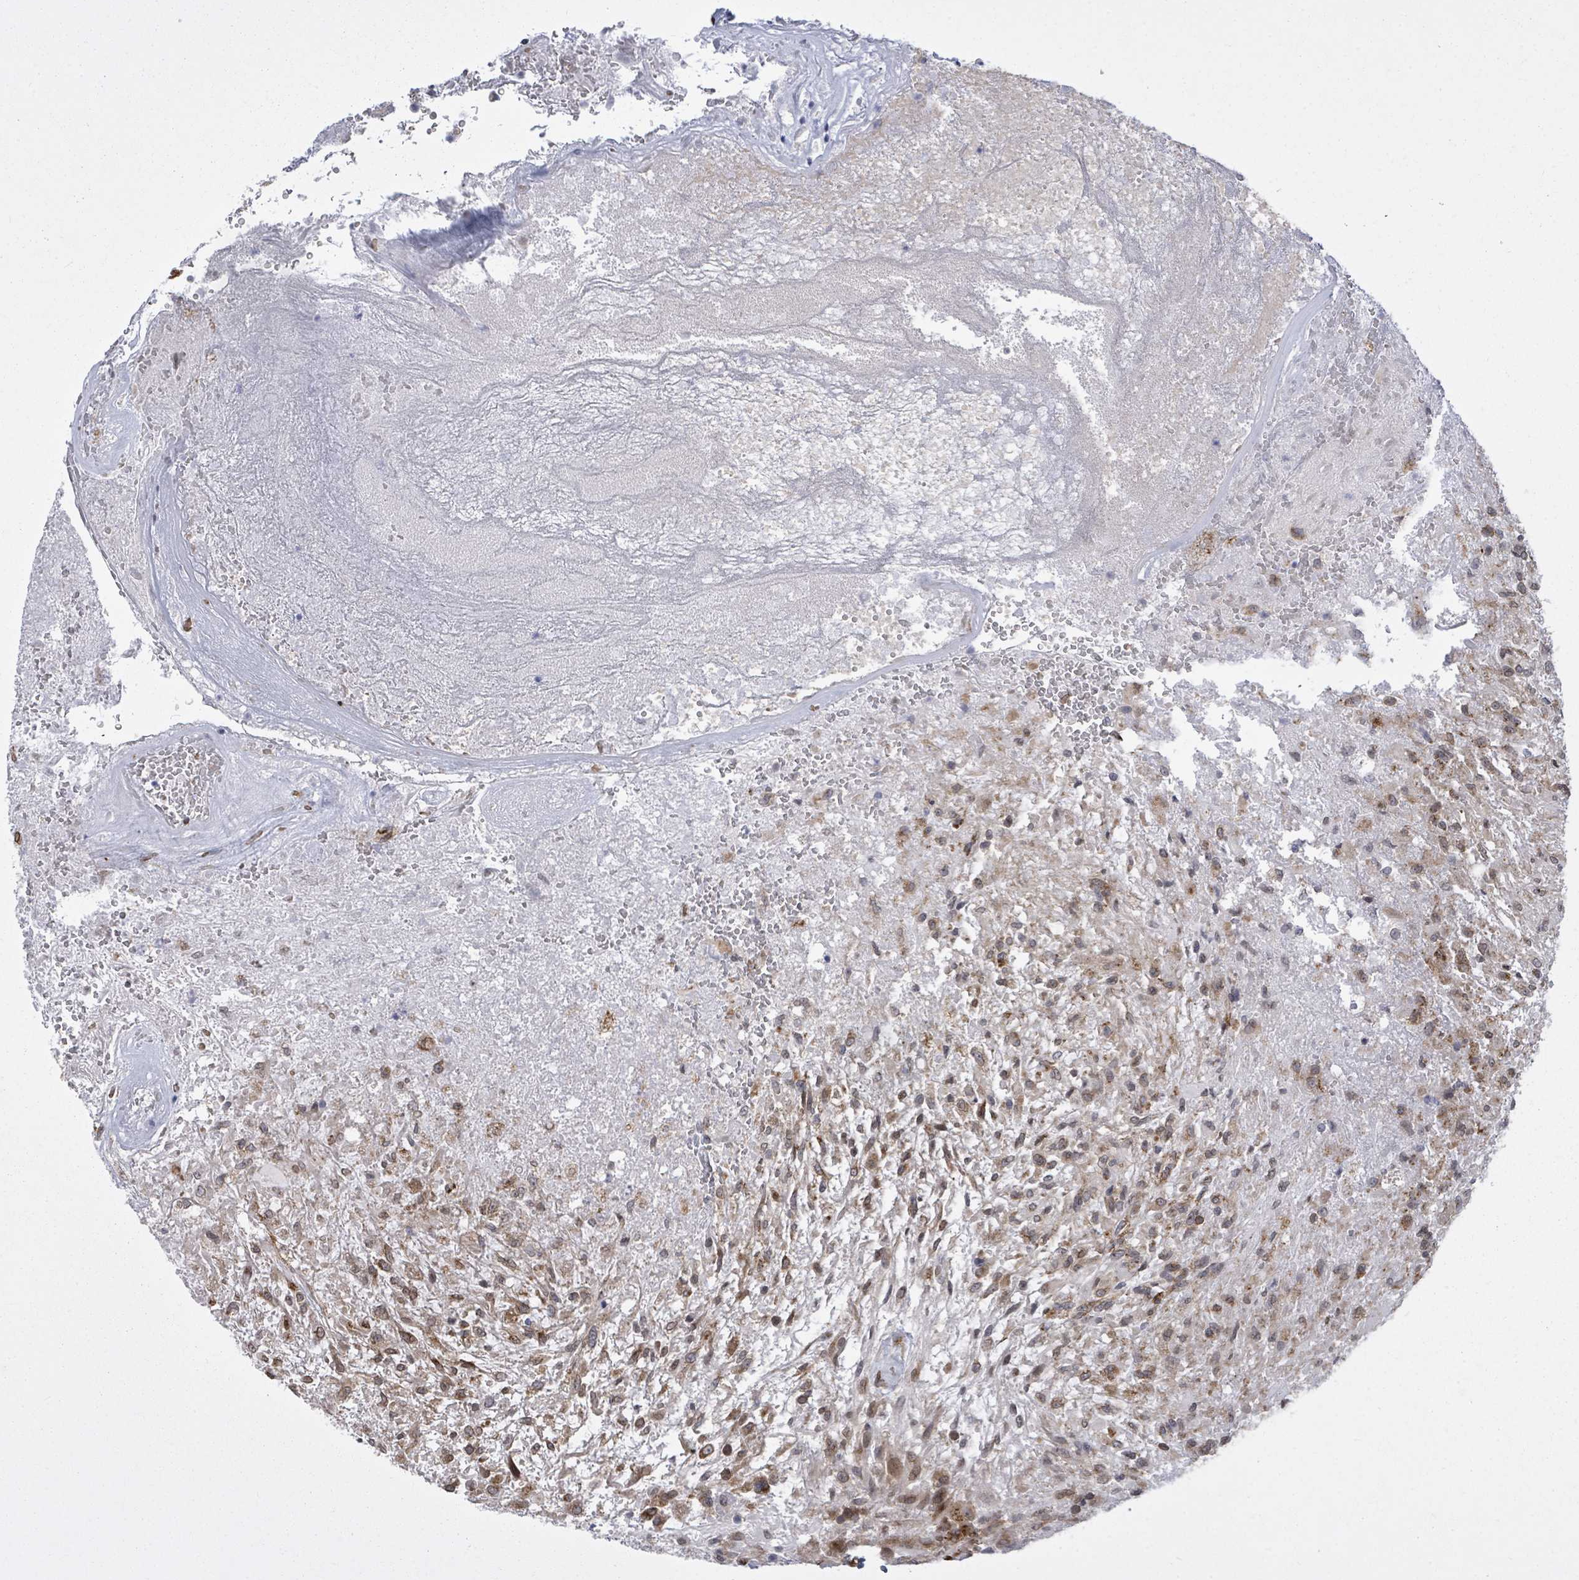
{"staining": {"intensity": "moderate", "quantity": ">75%", "location": "cytoplasmic/membranous,nuclear"}, "tissue": "glioma", "cell_type": "Tumor cells", "image_type": "cancer", "snomed": [{"axis": "morphology", "description": "Glioma, malignant, High grade"}, {"axis": "topography", "description": "Brain"}], "caption": "DAB immunohistochemical staining of human glioma reveals moderate cytoplasmic/membranous and nuclear protein positivity in approximately >75% of tumor cells.", "gene": "ARFGAP1", "patient": {"sex": "male", "age": 56}}